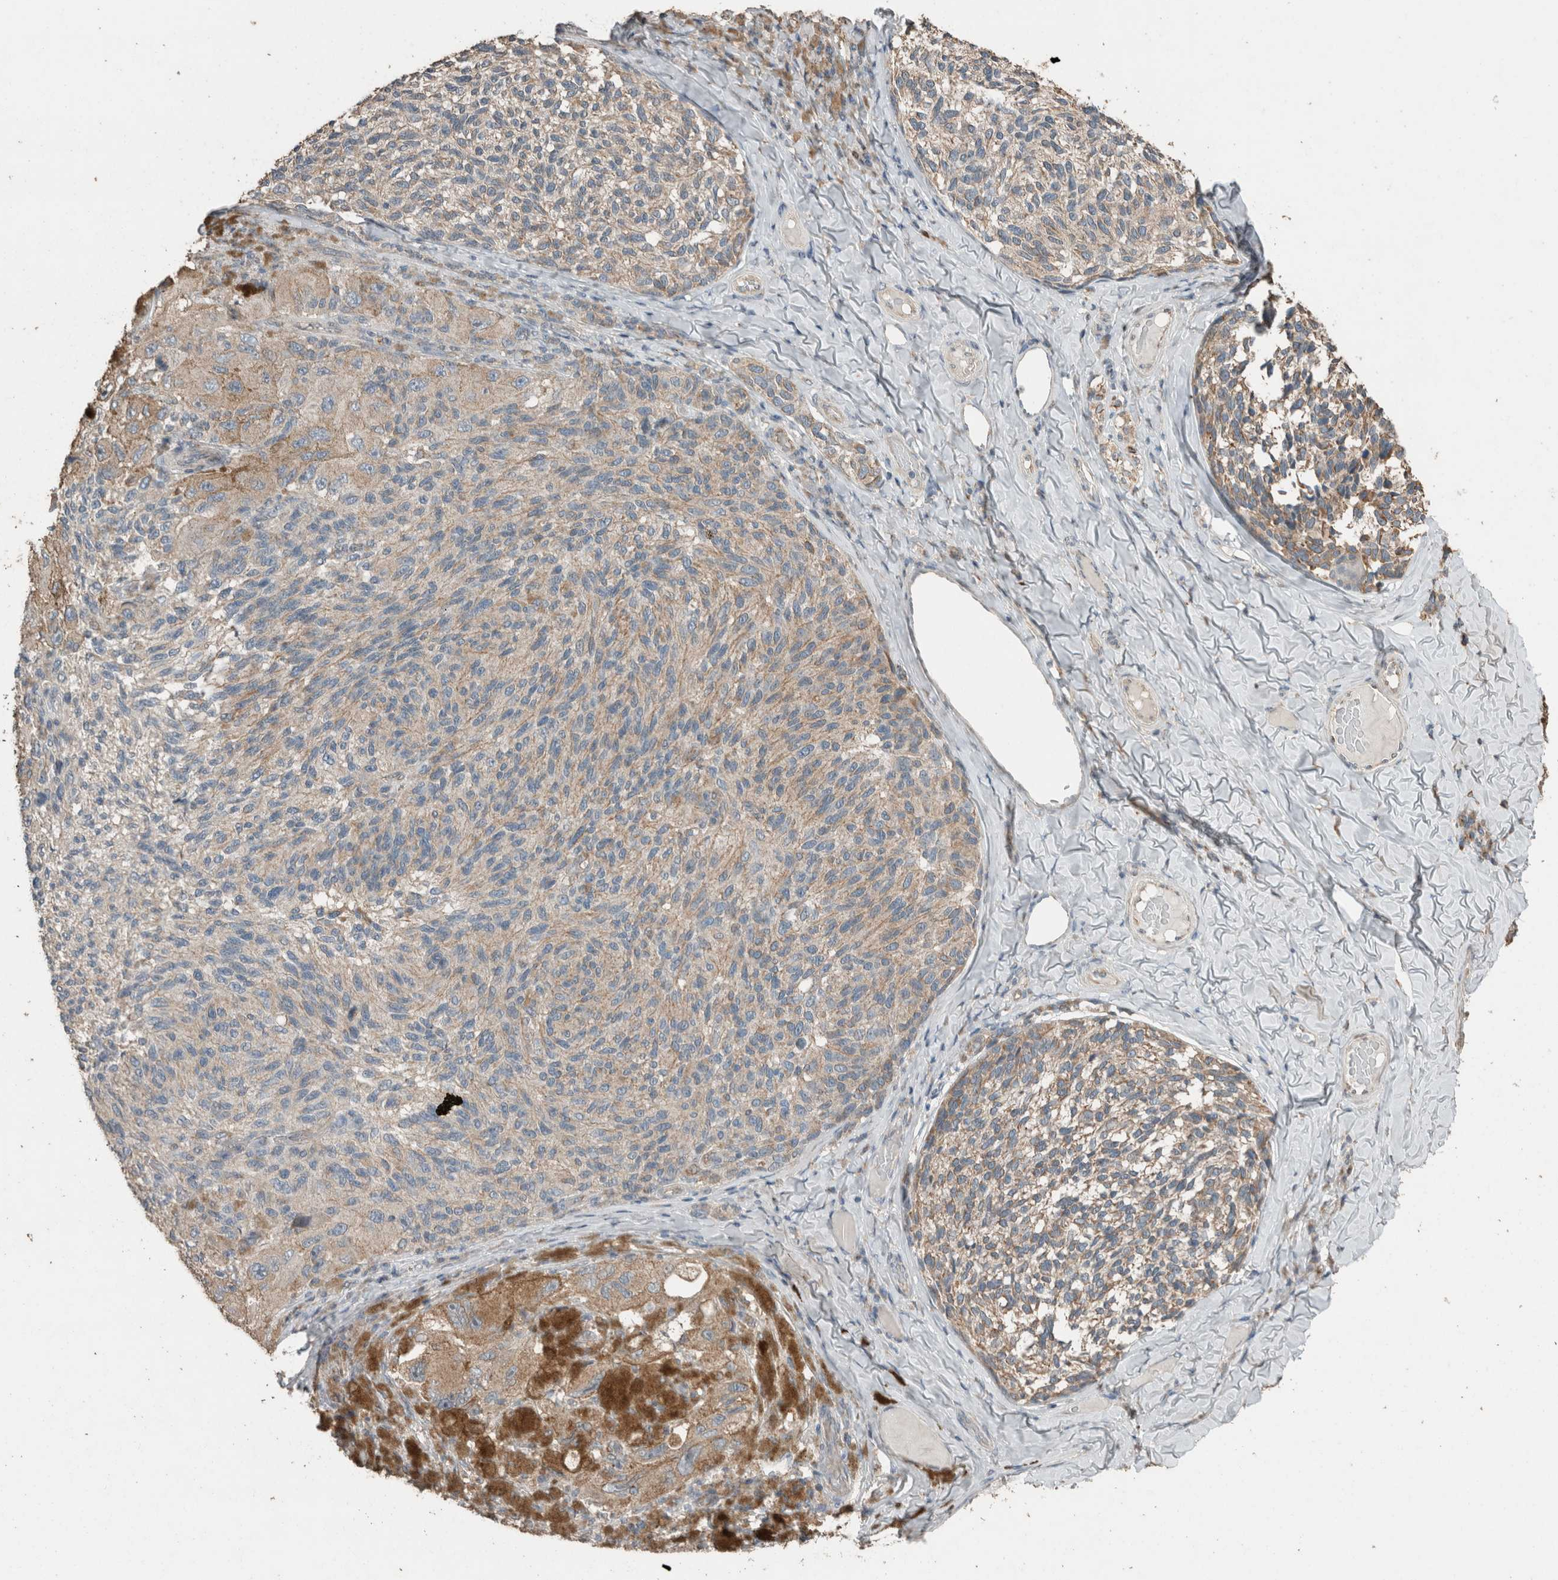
{"staining": {"intensity": "moderate", "quantity": "25%-75%", "location": "cytoplasmic/membranous"}, "tissue": "melanoma", "cell_type": "Tumor cells", "image_type": "cancer", "snomed": [{"axis": "morphology", "description": "Malignant melanoma, NOS"}, {"axis": "topography", "description": "Skin"}], "caption": "There is medium levels of moderate cytoplasmic/membranous positivity in tumor cells of melanoma, as demonstrated by immunohistochemical staining (brown color).", "gene": "ACVR2B", "patient": {"sex": "female", "age": 73}}